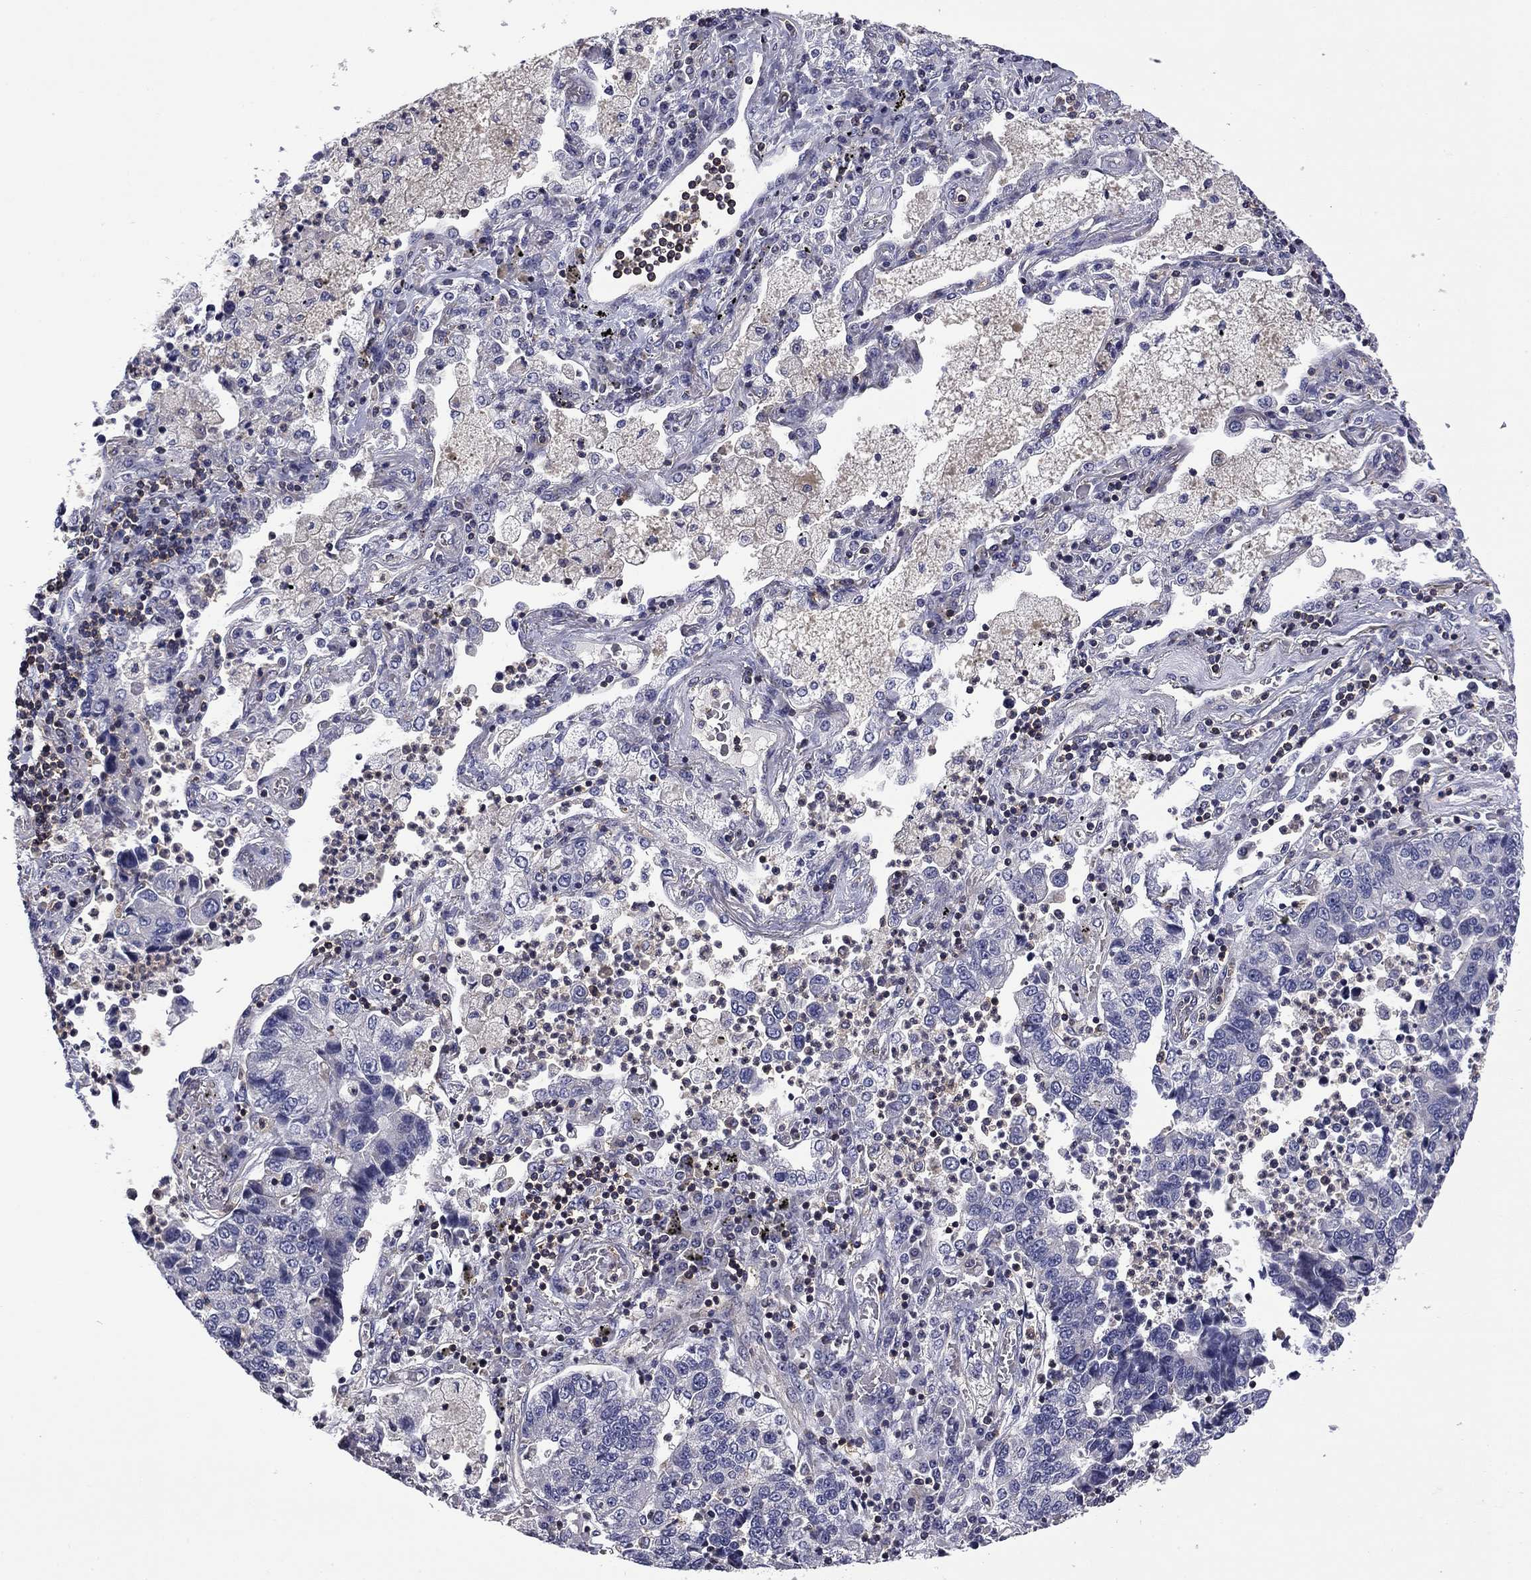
{"staining": {"intensity": "negative", "quantity": "none", "location": "none"}, "tissue": "lung cancer", "cell_type": "Tumor cells", "image_type": "cancer", "snomed": [{"axis": "morphology", "description": "Adenocarcinoma, NOS"}, {"axis": "topography", "description": "Lung"}], "caption": "A histopathology image of lung adenocarcinoma stained for a protein shows no brown staining in tumor cells.", "gene": "ARHGAP45", "patient": {"sex": "female", "age": 57}}